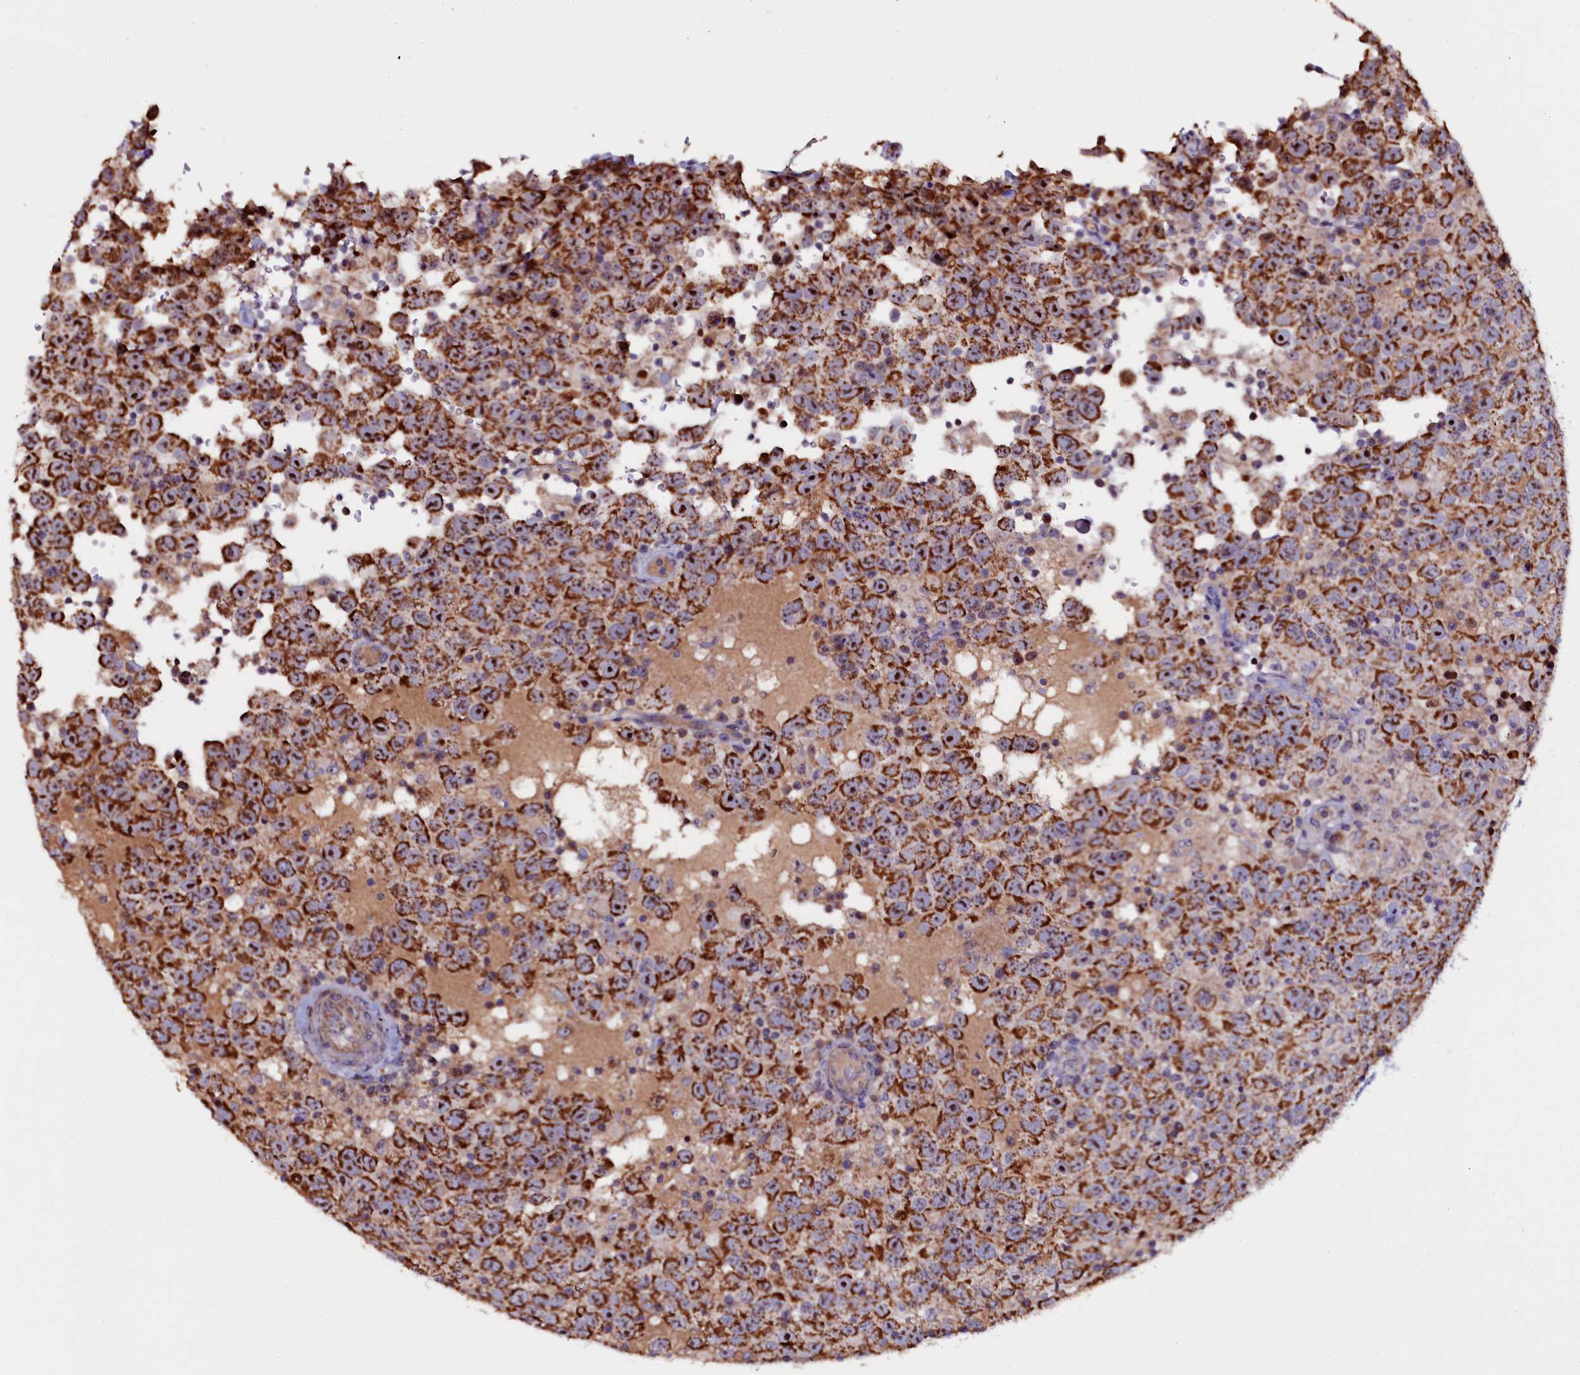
{"staining": {"intensity": "strong", "quantity": ">75%", "location": "cytoplasmic/membranous"}, "tissue": "testis cancer", "cell_type": "Tumor cells", "image_type": "cancer", "snomed": [{"axis": "morphology", "description": "Seminoma, NOS"}, {"axis": "topography", "description": "Testis"}], "caption": "Immunohistochemistry (DAB (3,3'-diaminobenzidine)) staining of human testis cancer exhibits strong cytoplasmic/membranous protein positivity in approximately >75% of tumor cells. (Brightfield microscopy of DAB IHC at high magnification).", "gene": "NAA80", "patient": {"sex": "male", "age": 41}}